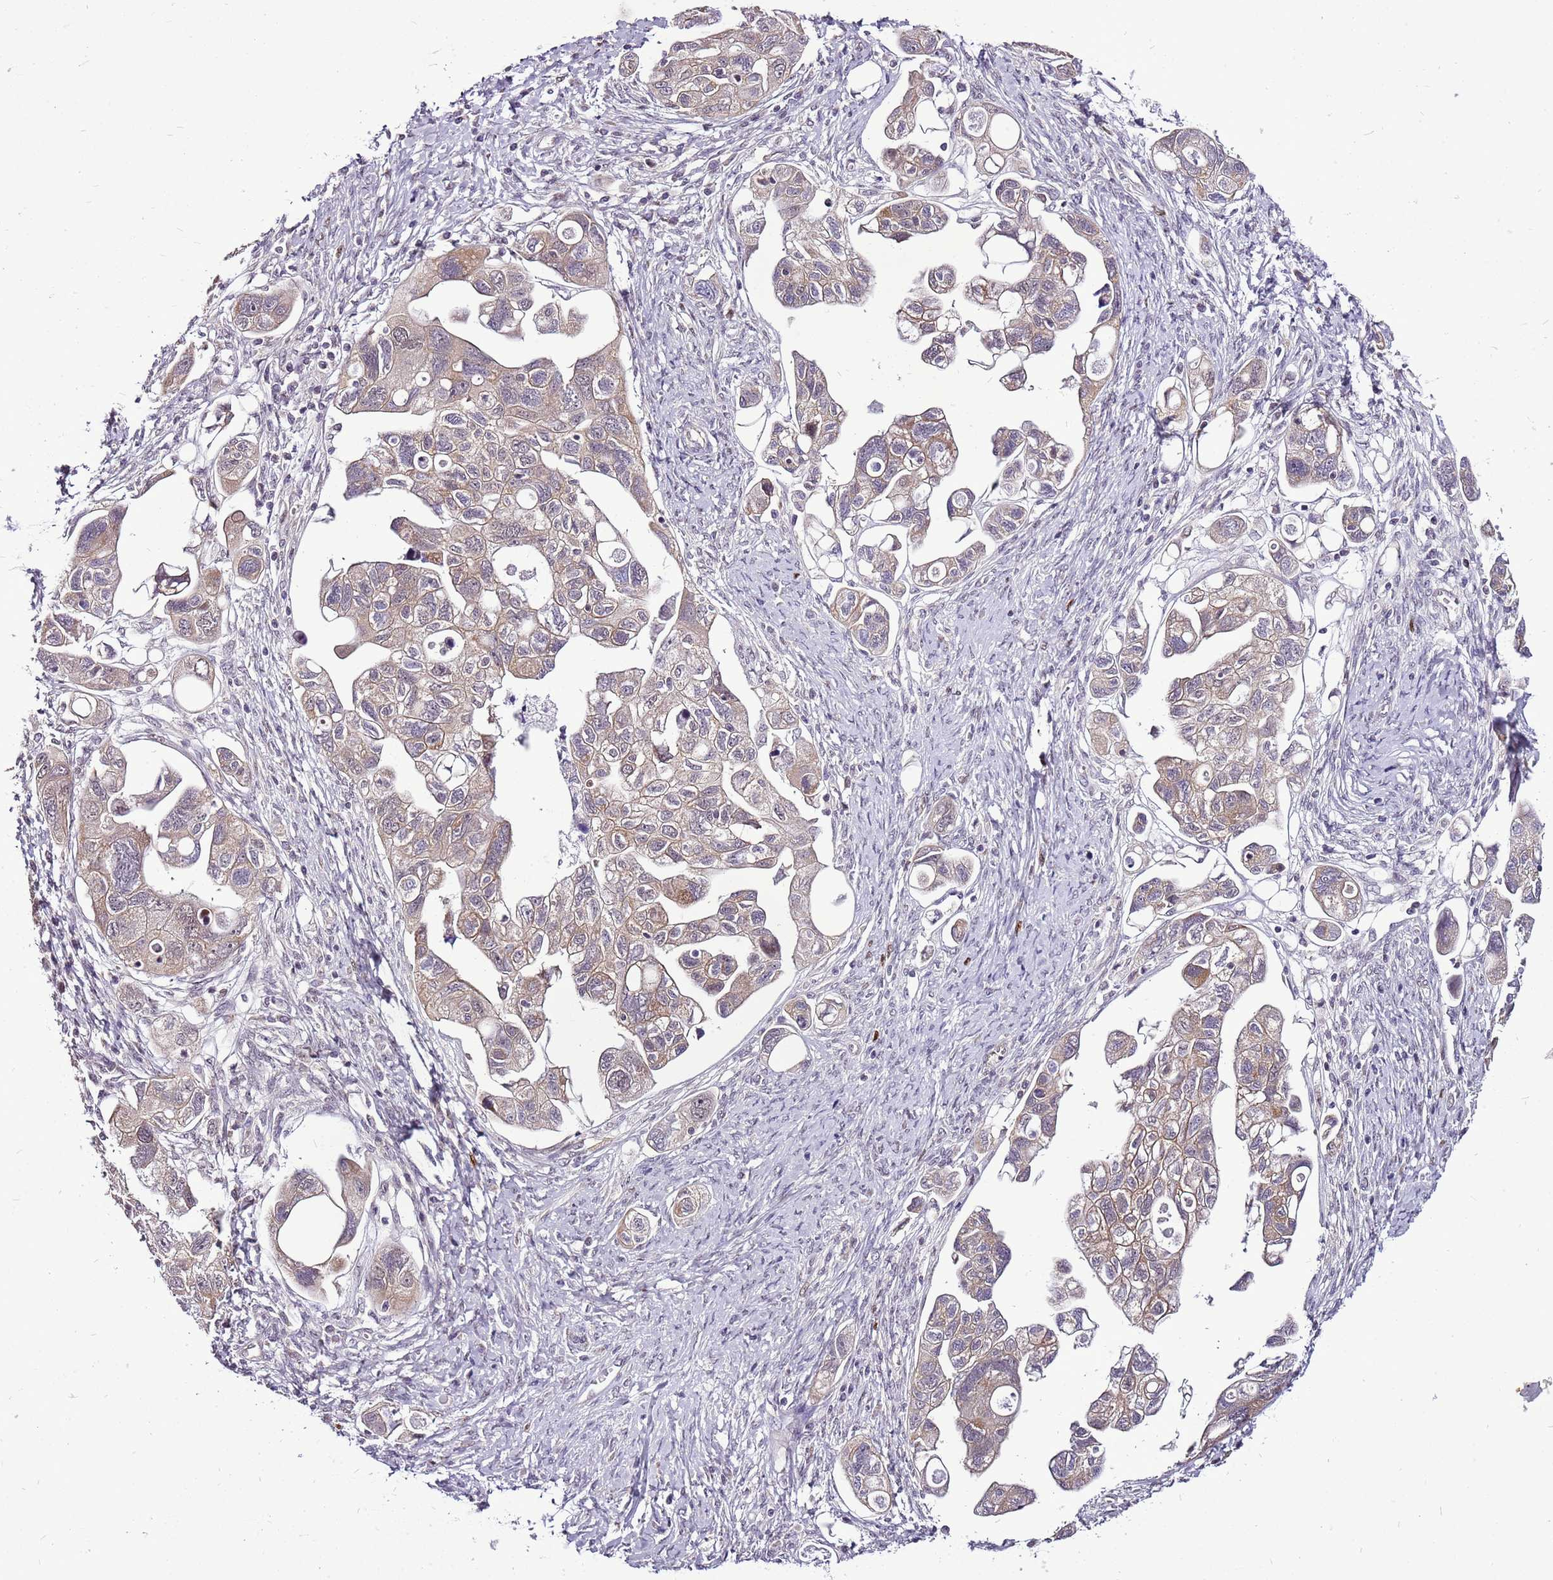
{"staining": {"intensity": "moderate", "quantity": "<25%", "location": "cytoplasmic/membranous"}, "tissue": "ovarian cancer", "cell_type": "Tumor cells", "image_type": "cancer", "snomed": [{"axis": "morphology", "description": "Carcinoma, NOS"}, {"axis": "morphology", "description": "Cystadenocarcinoma, serous, NOS"}, {"axis": "topography", "description": "Ovary"}], "caption": "Ovarian cancer stained for a protein demonstrates moderate cytoplasmic/membranous positivity in tumor cells. (DAB IHC with brightfield microscopy, high magnification).", "gene": "CCDC166", "patient": {"sex": "female", "age": 69}}